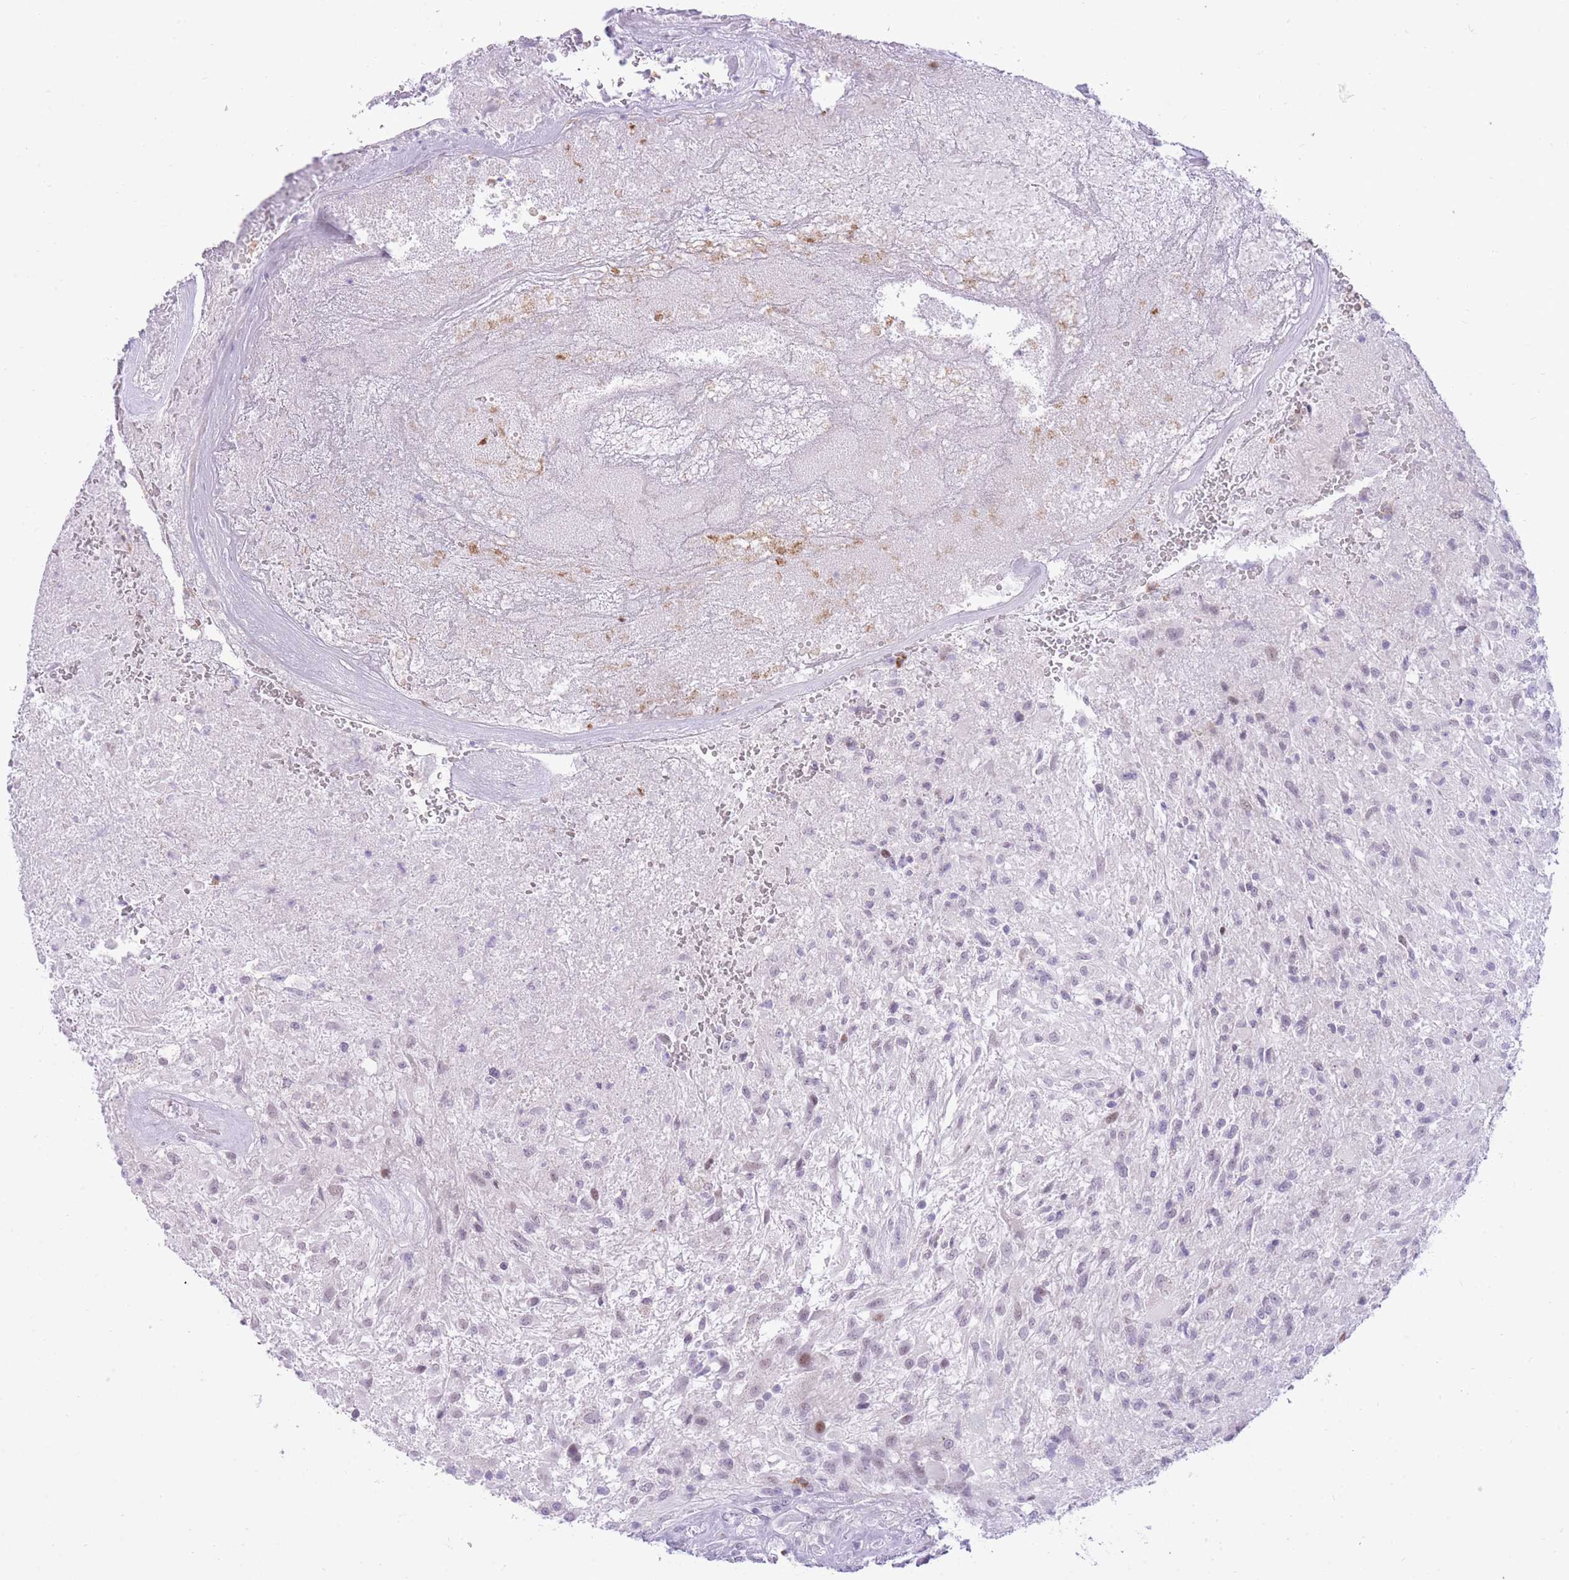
{"staining": {"intensity": "negative", "quantity": "none", "location": "none"}, "tissue": "glioma", "cell_type": "Tumor cells", "image_type": "cancer", "snomed": [{"axis": "morphology", "description": "Glioma, malignant, High grade"}, {"axis": "topography", "description": "Brain"}], "caption": "A micrograph of high-grade glioma (malignant) stained for a protein demonstrates no brown staining in tumor cells.", "gene": "MEIS3", "patient": {"sex": "male", "age": 56}}